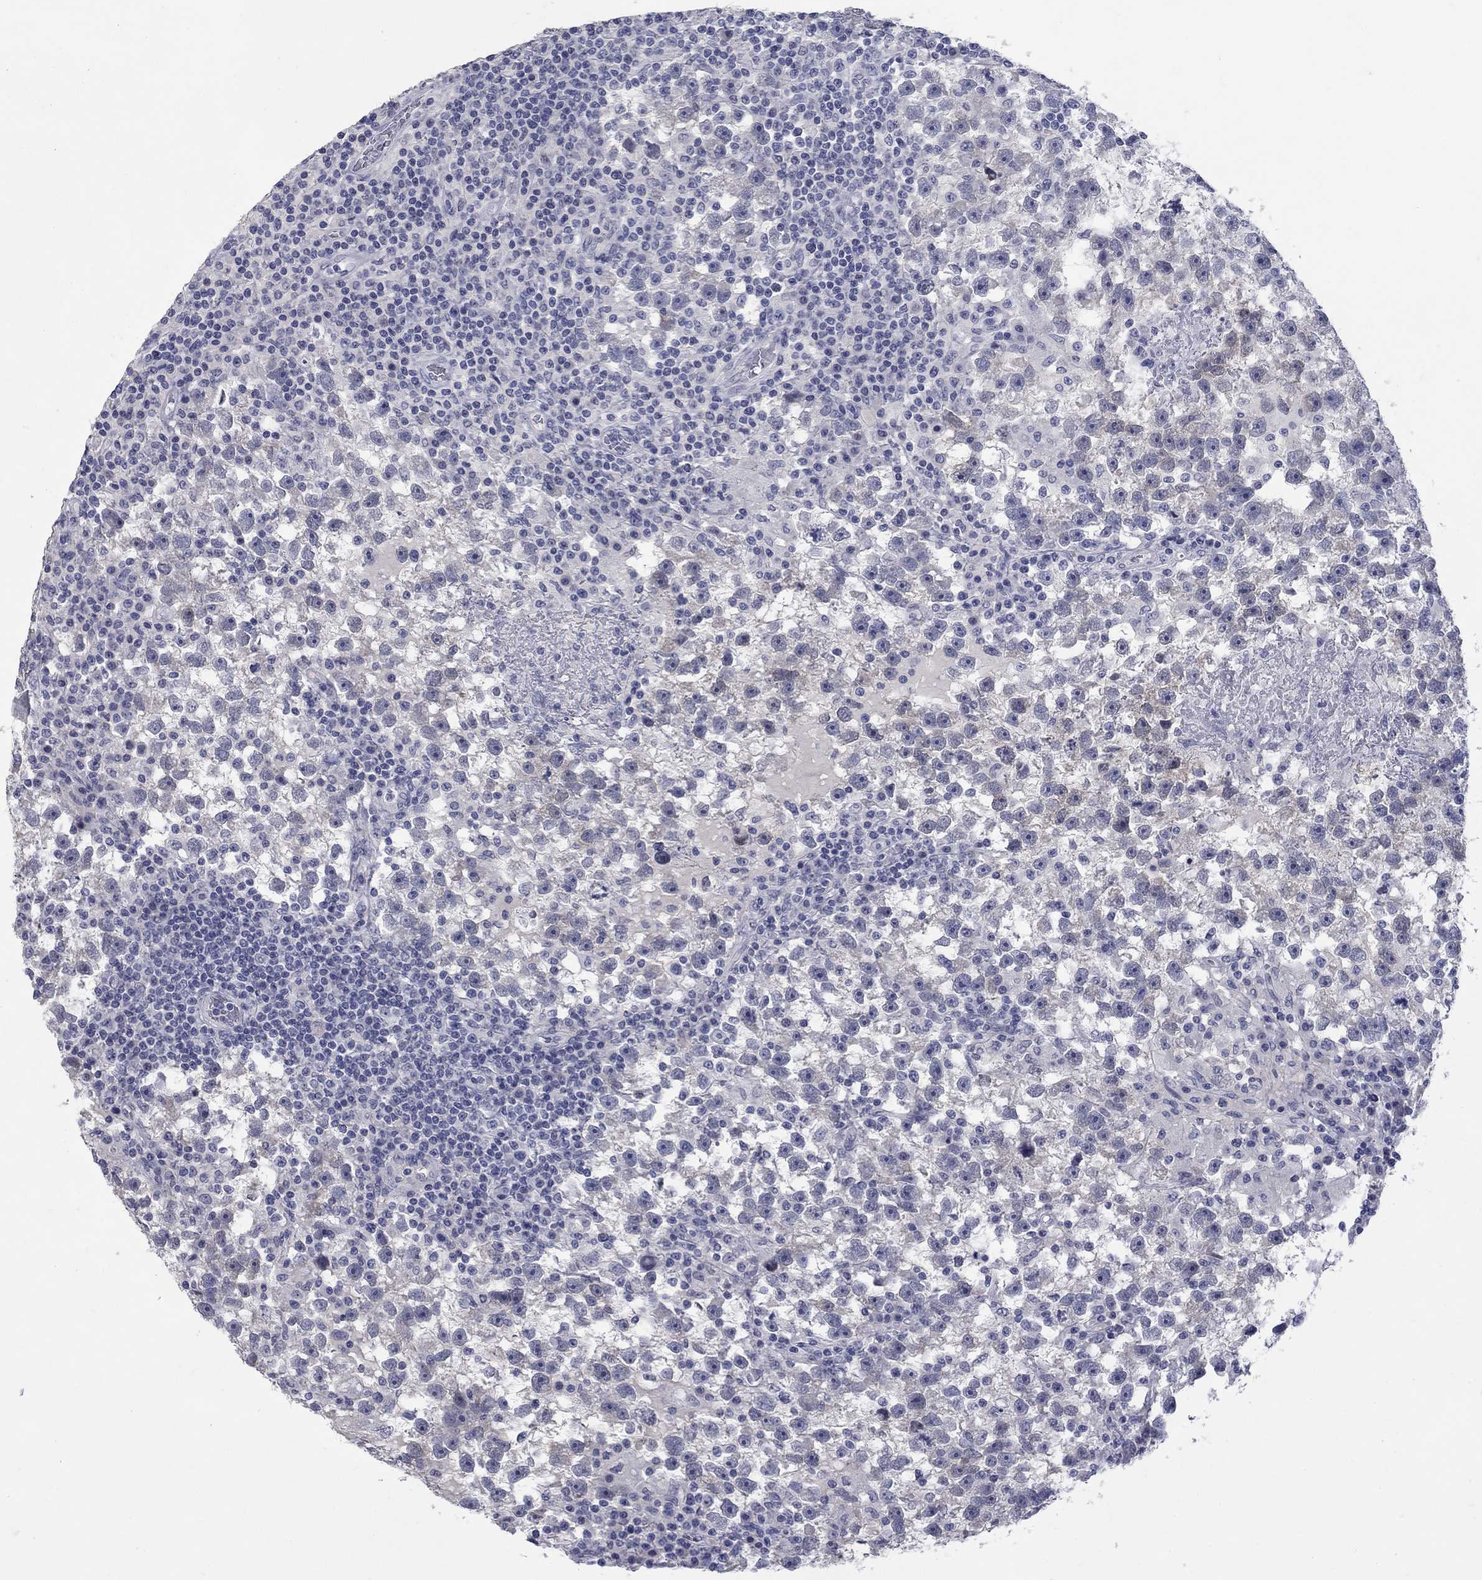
{"staining": {"intensity": "negative", "quantity": "none", "location": "none"}, "tissue": "testis cancer", "cell_type": "Tumor cells", "image_type": "cancer", "snomed": [{"axis": "morphology", "description": "Seminoma, NOS"}, {"axis": "topography", "description": "Testis"}], "caption": "DAB immunohistochemical staining of human testis cancer demonstrates no significant expression in tumor cells. The staining is performed using DAB (3,3'-diaminobenzidine) brown chromogen with nuclei counter-stained in using hematoxylin.", "gene": "ELAVL4", "patient": {"sex": "male", "age": 47}}